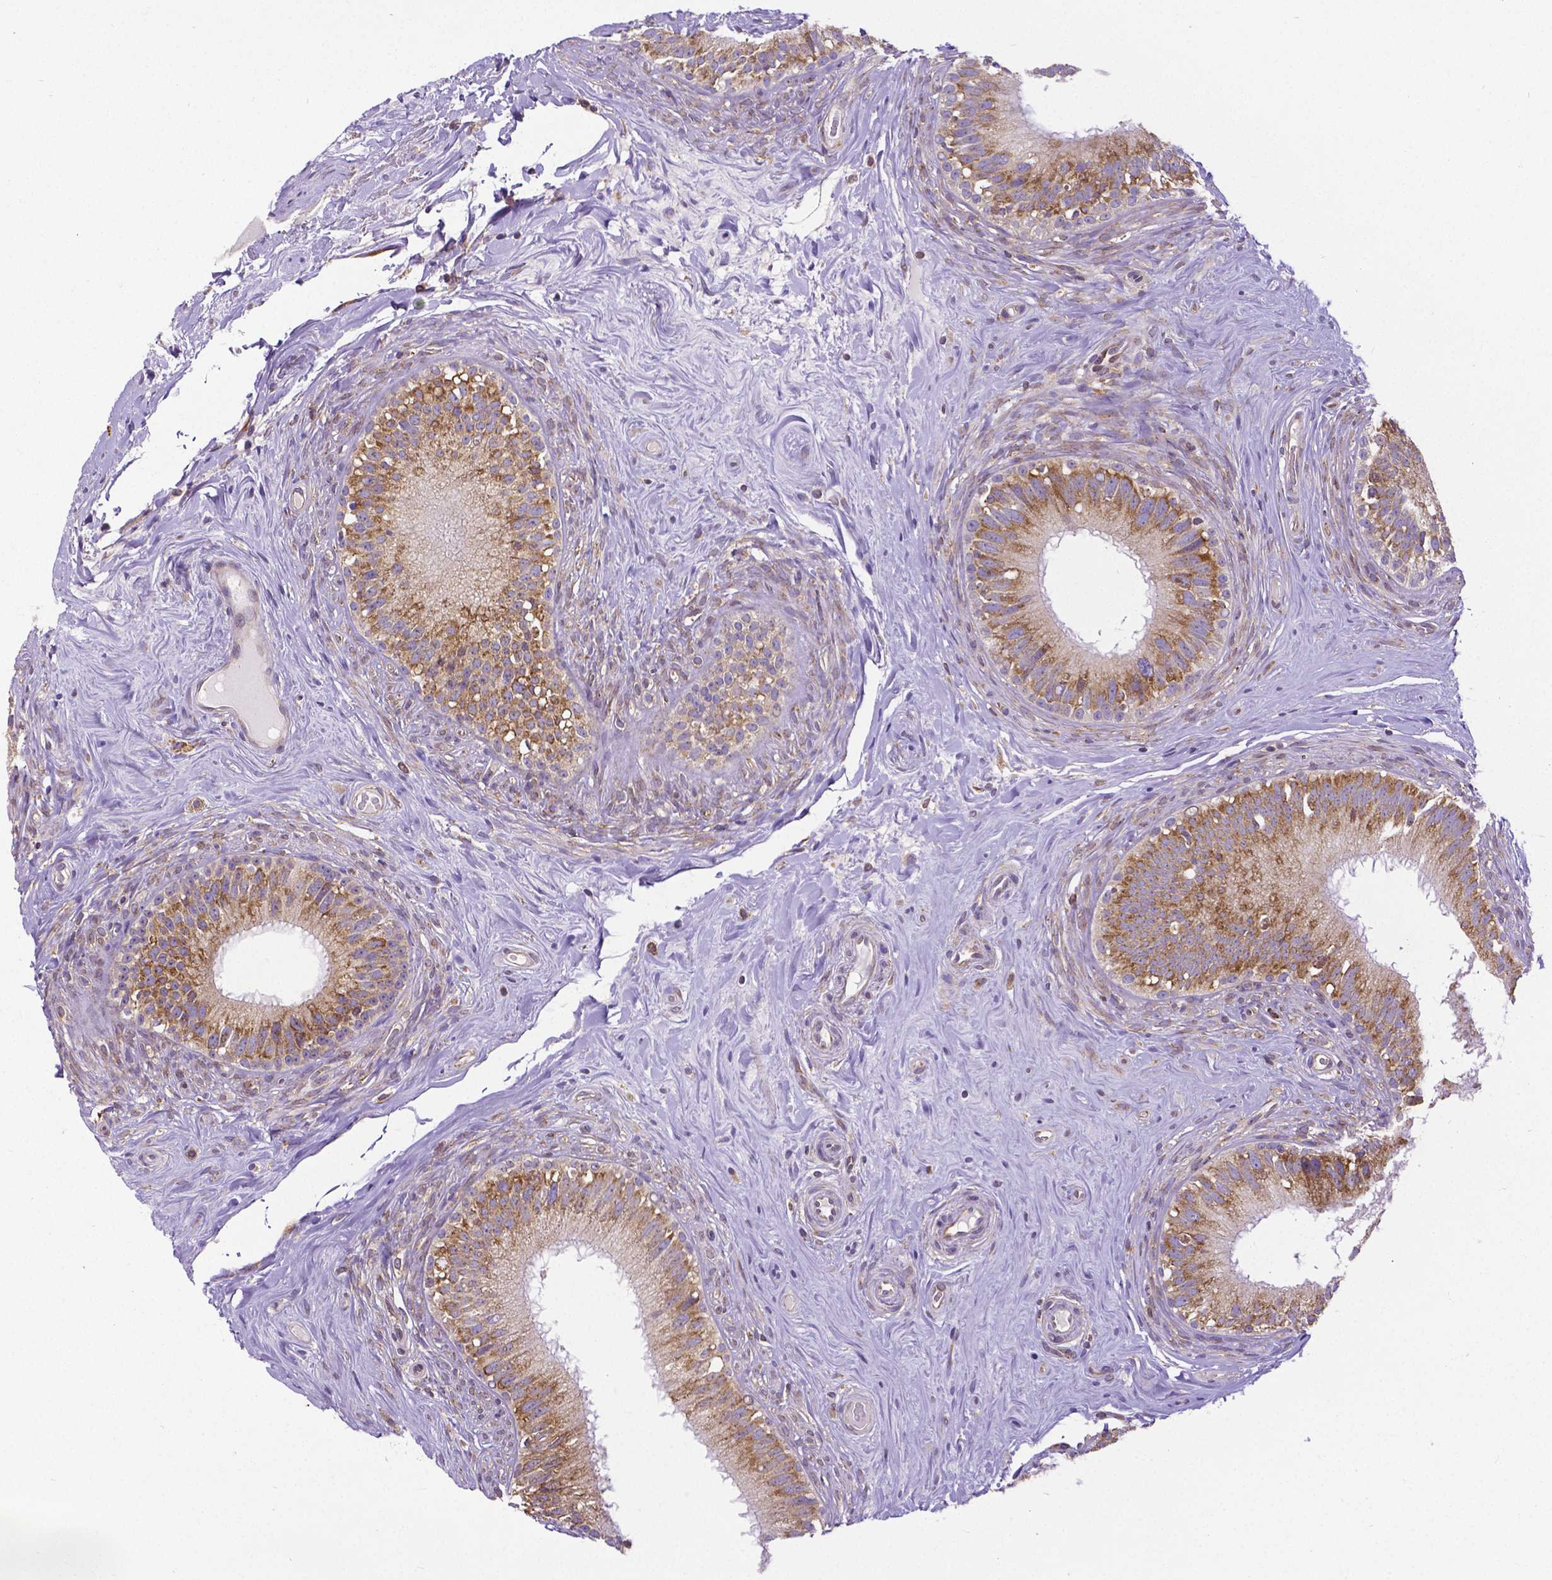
{"staining": {"intensity": "moderate", "quantity": ">75%", "location": "cytoplasmic/membranous"}, "tissue": "epididymis", "cell_type": "Glandular cells", "image_type": "normal", "snomed": [{"axis": "morphology", "description": "Normal tissue, NOS"}, {"axis": "topography", "description": "Epididymis"}], "caption": "Immunohistochemical staining of normal human epididymis demonstrates >75% levels of moderate cytoplasmic/membranous protein staining in approximately >75% of glandular cells.", "gene": "MTDH", "patient": {"sex": "male", "age": 59}}